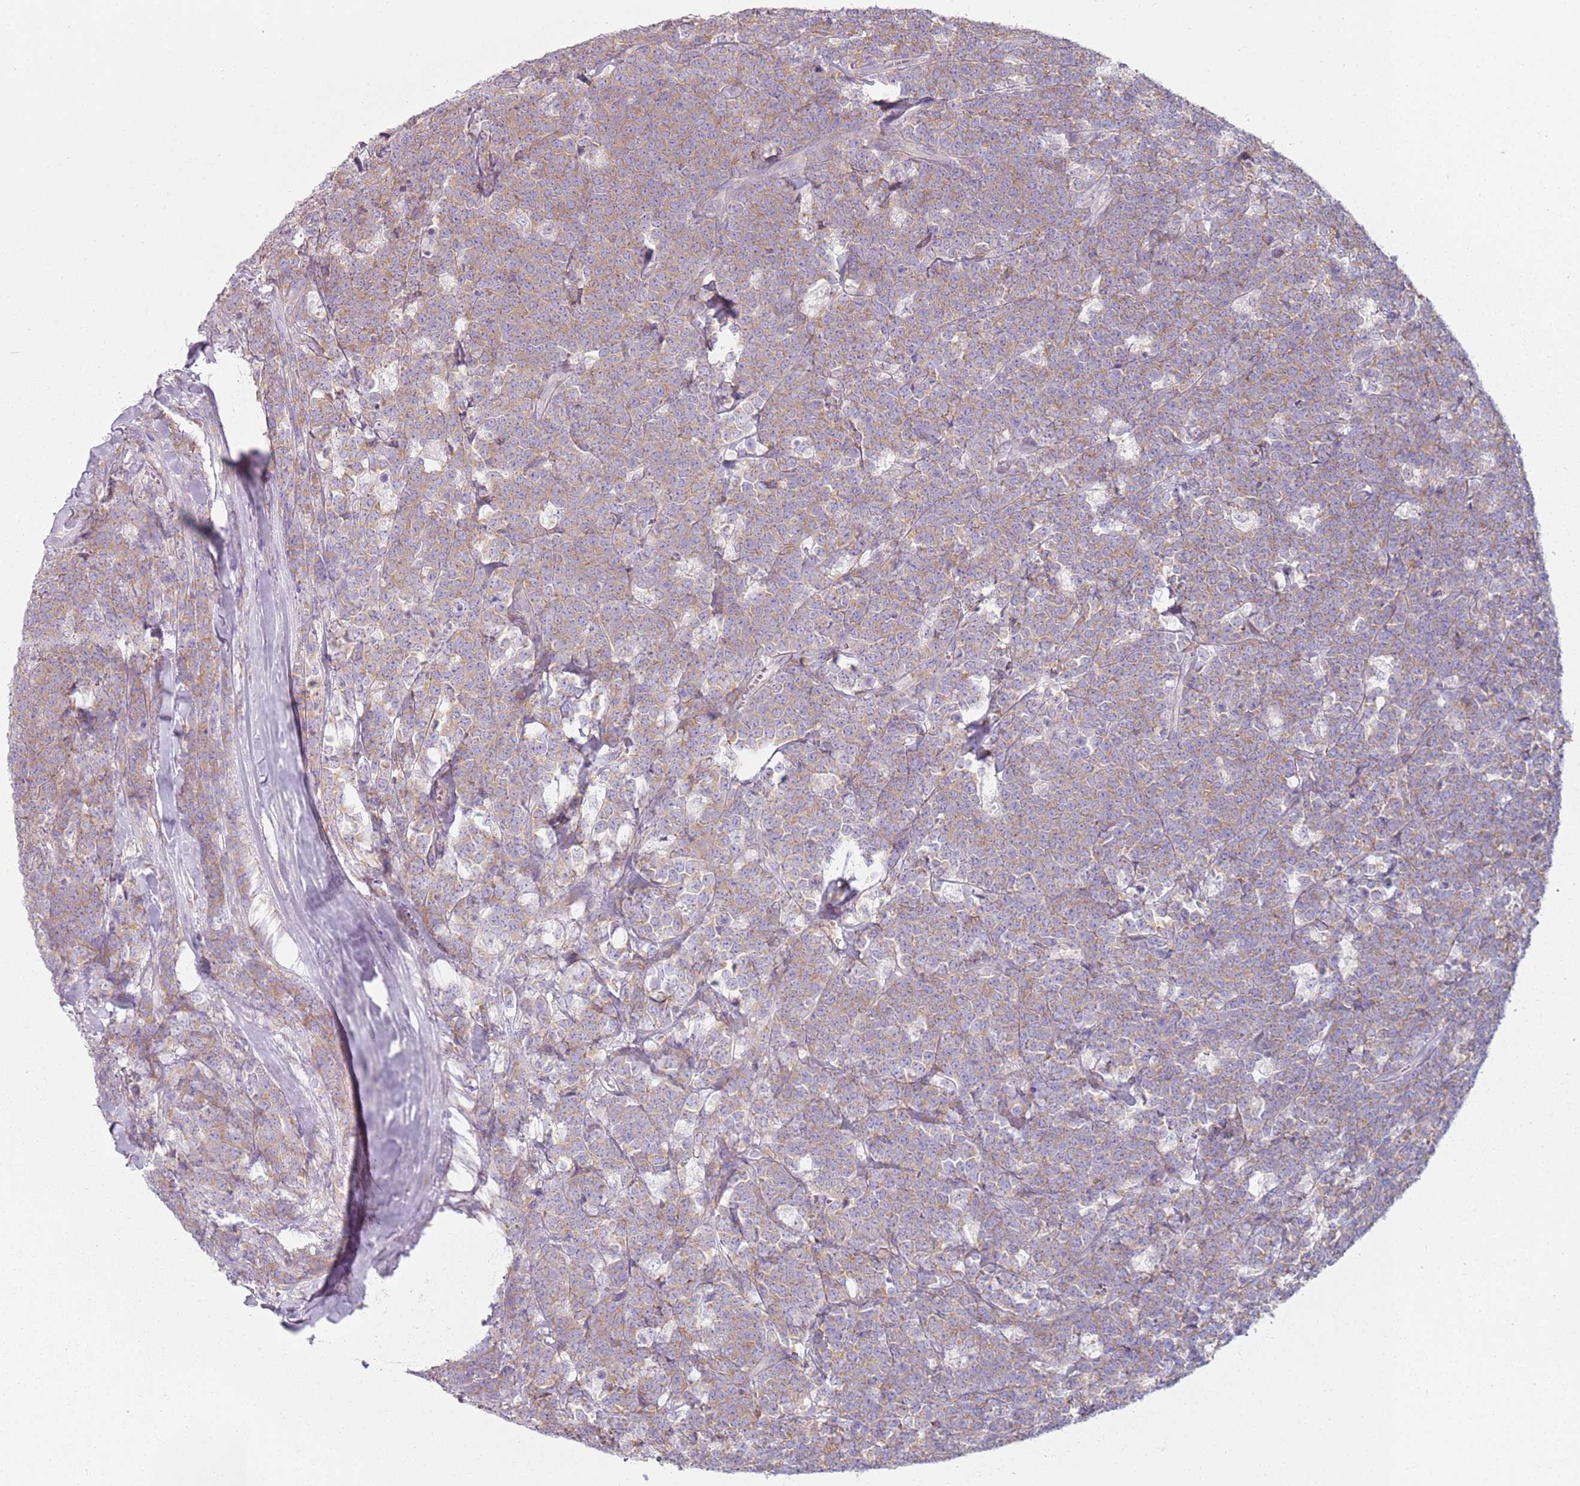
{"staining": {"intensity": "moderate", "quantity": ">75%", "location": "cytoplasmic/membranous"}, "tissue": "lymphoma", "cell_type": "Tumor cells", "image_type": "cancer", "snomed": [{"axis": "morphology", "description": "Malignant lymphoma, non-Hodgkin's type, High grade"}, {"axis": "topography", "description": "Small intestine"}, {"axis": "topography", "description": "Colon"}], "caption": "High-grade malignant lymphoma, non-Hodgkin's type was stained to show a protein in brown. There is medium levels of moderate cytoplasmic/membranous positivity in about >75% of tumor cells. (brown staining indicates protein expression, while blue staining denotes nuclei).", "gene": "SLC26A6", "patient": {"sex": "male", "age": 8}}